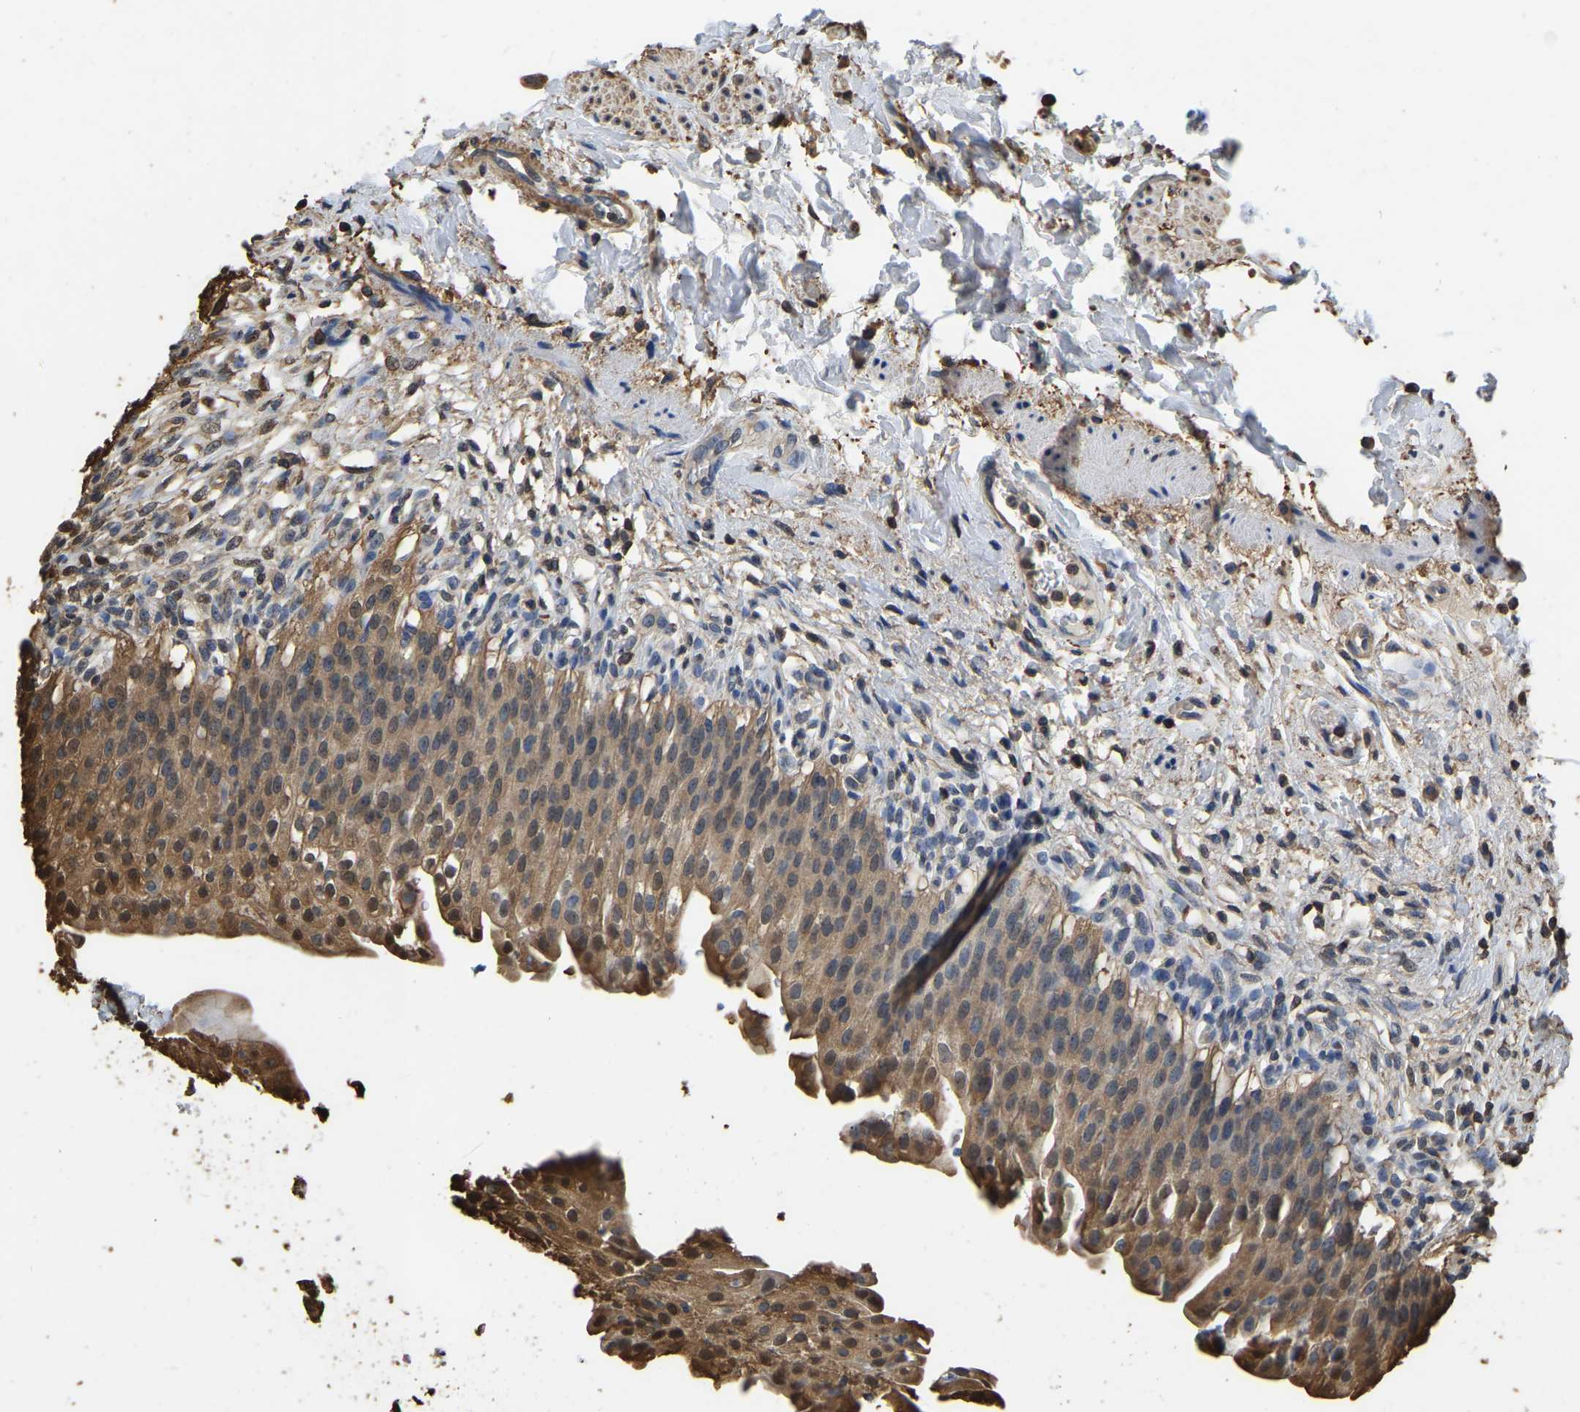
{"staining": {"intensity": "moderate", "quantity": ">75%", "location": "cytoplasmic/membranous"}, "tissue": "urinary bladder", "cell_type": "Urothelial cells", "image_type": "normal", "snomed": [{"axis": "morphology", "description": "Normal tissue, NOS"}, {"axis": "topography", "description": "Urinary bladder"}], "caption": "Immunohistochemistry (IHC) image of unremarkable urinary bladder stained for a protein (brown), which displays medium levels of moderate cytoplasmic/membranous positivity in approximately >75% of urothelial cells.", "gene": "LDHB", "patient": {"sex": "female", "age": 60}}